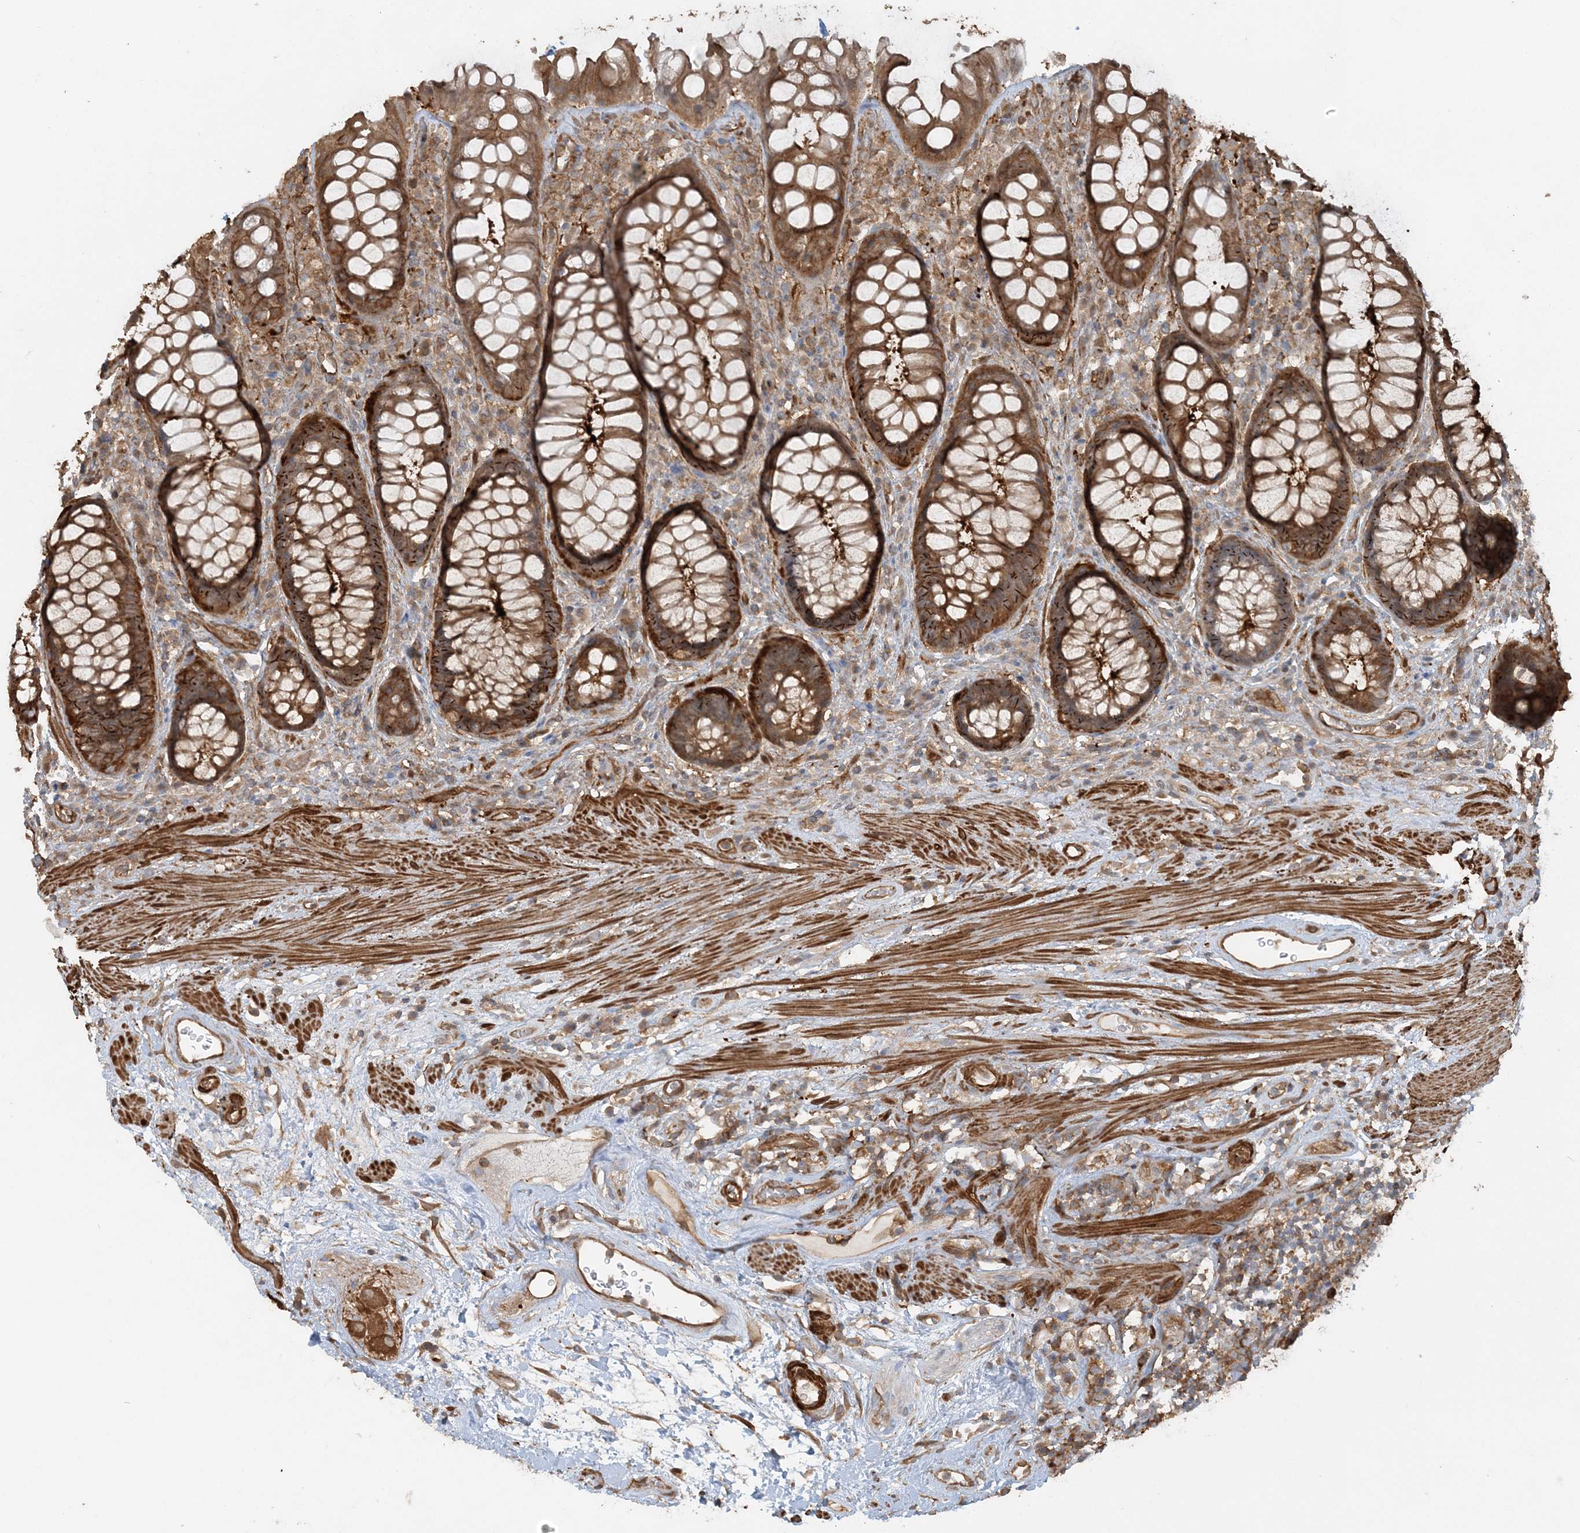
{"staining": {"intensity": "strong", "quantity": ">75%", "location": "cytoplasmic/membranous"}, "tissue": "rectum", "cell_type": "Glandular cells", "image_type": "normal", "snomed": [{"axis": "morphology", "description": "Normal tissue, NOS"}, {"axis": "topography", "description": "Rectum"}], "caption": "Human rectum stained with a protein marker shows strong staining in glandular cells.", "gene": "DSTN", "patient": {"sex": "male", "age": 64}}